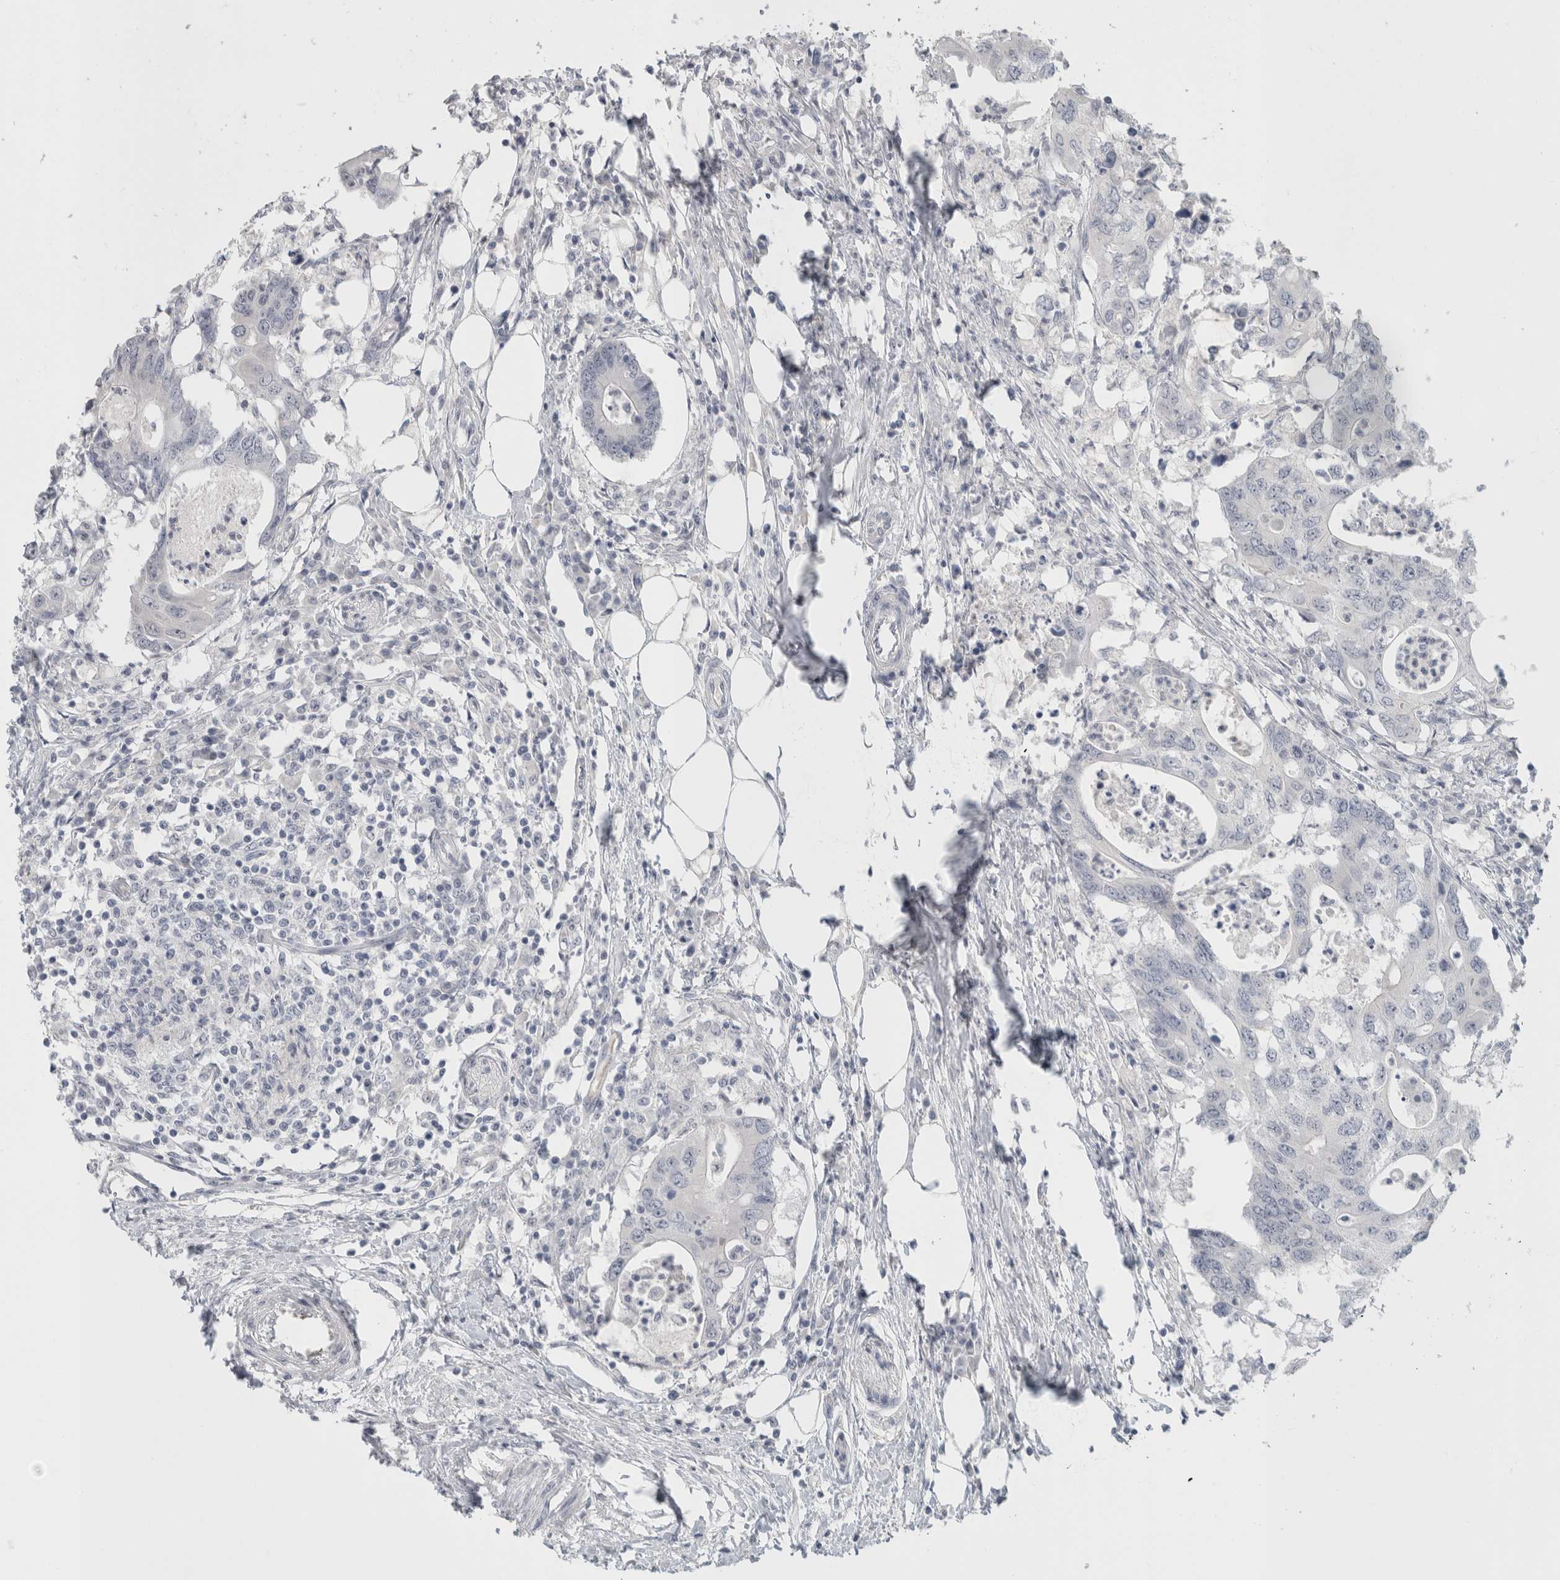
{"staining": {"intensity": "negative", "quantity": "none", "location": "none"}, "tissue": "colorectal cancer", "cell_type": "Tumor cells", "image_type": "cancer", "snomed": [{"axis": "morphology", "description": "Adenocarcinoma, NOS"}, {"axis": "topography", "description": "Colon"}], "caption": "Immunohistochemical staining of colorectal adenocarcinoma demonstrates no significant expression in tumor cells.", "gene": "FMR1NB", "patient": {"sex": "male", "age": 71}}